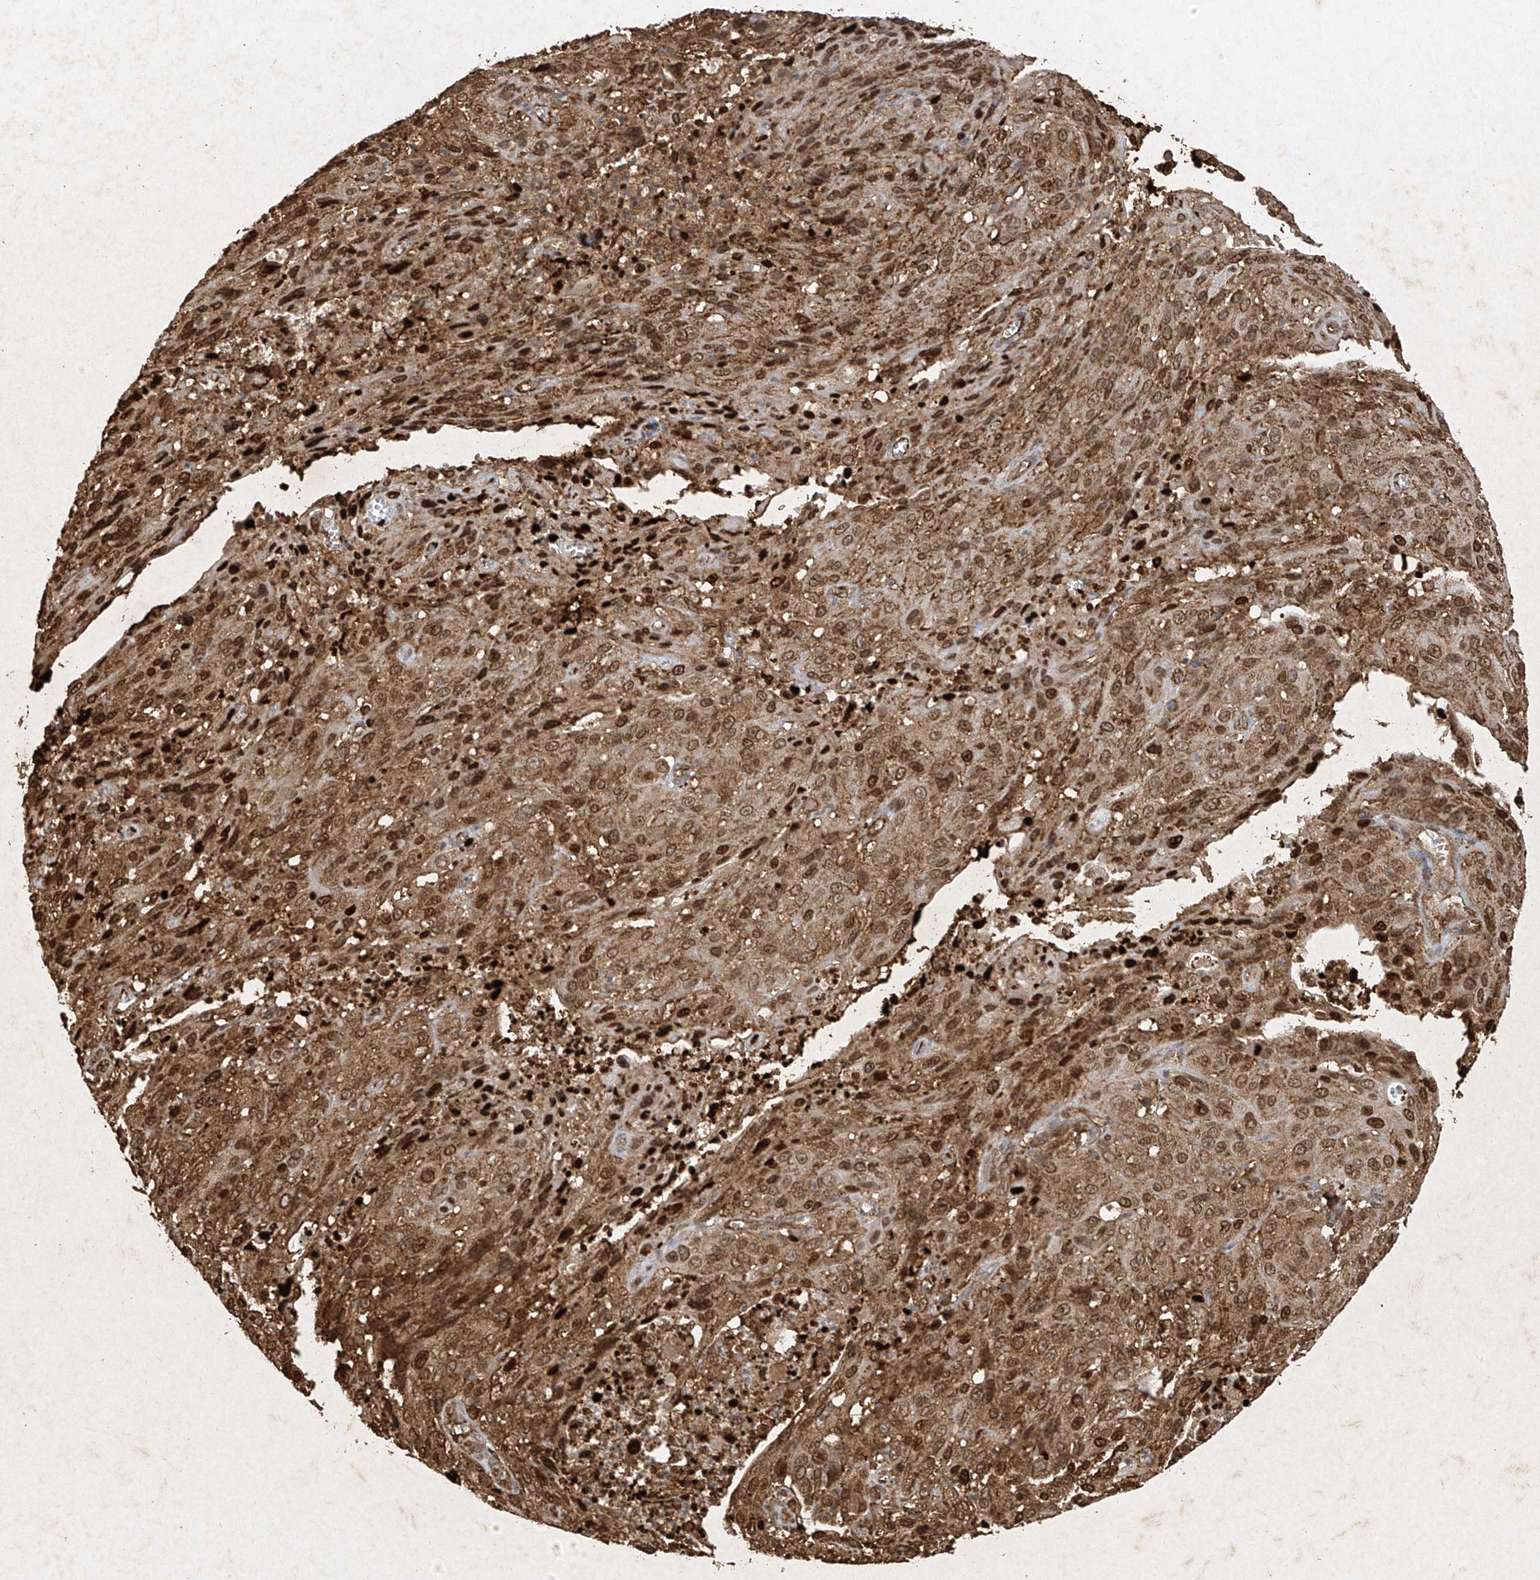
{"staining": {"intensity": "moderate", "quantity": ">75%", "location": "cytoplasmic/membranous,nuclear"}, "tissue": "cervical cancer", "cell_type": "Tumor cells", "image_type": "cancer", "snomed": [{"axis": "morphology", "description": "Squamous cell carcinoma, NOS"}, {"axis": "topography", "description": "Cervix"}], "caption": "This histopathology image exhibits IHC staining of squamous cell carcinoma (cervical), with medium moderate cytoplasmic/membranous and nuclear staining in about >75% of tumor cells.", "gene": "ATRIP", "patient": {"sex": "female", "age": 32}}